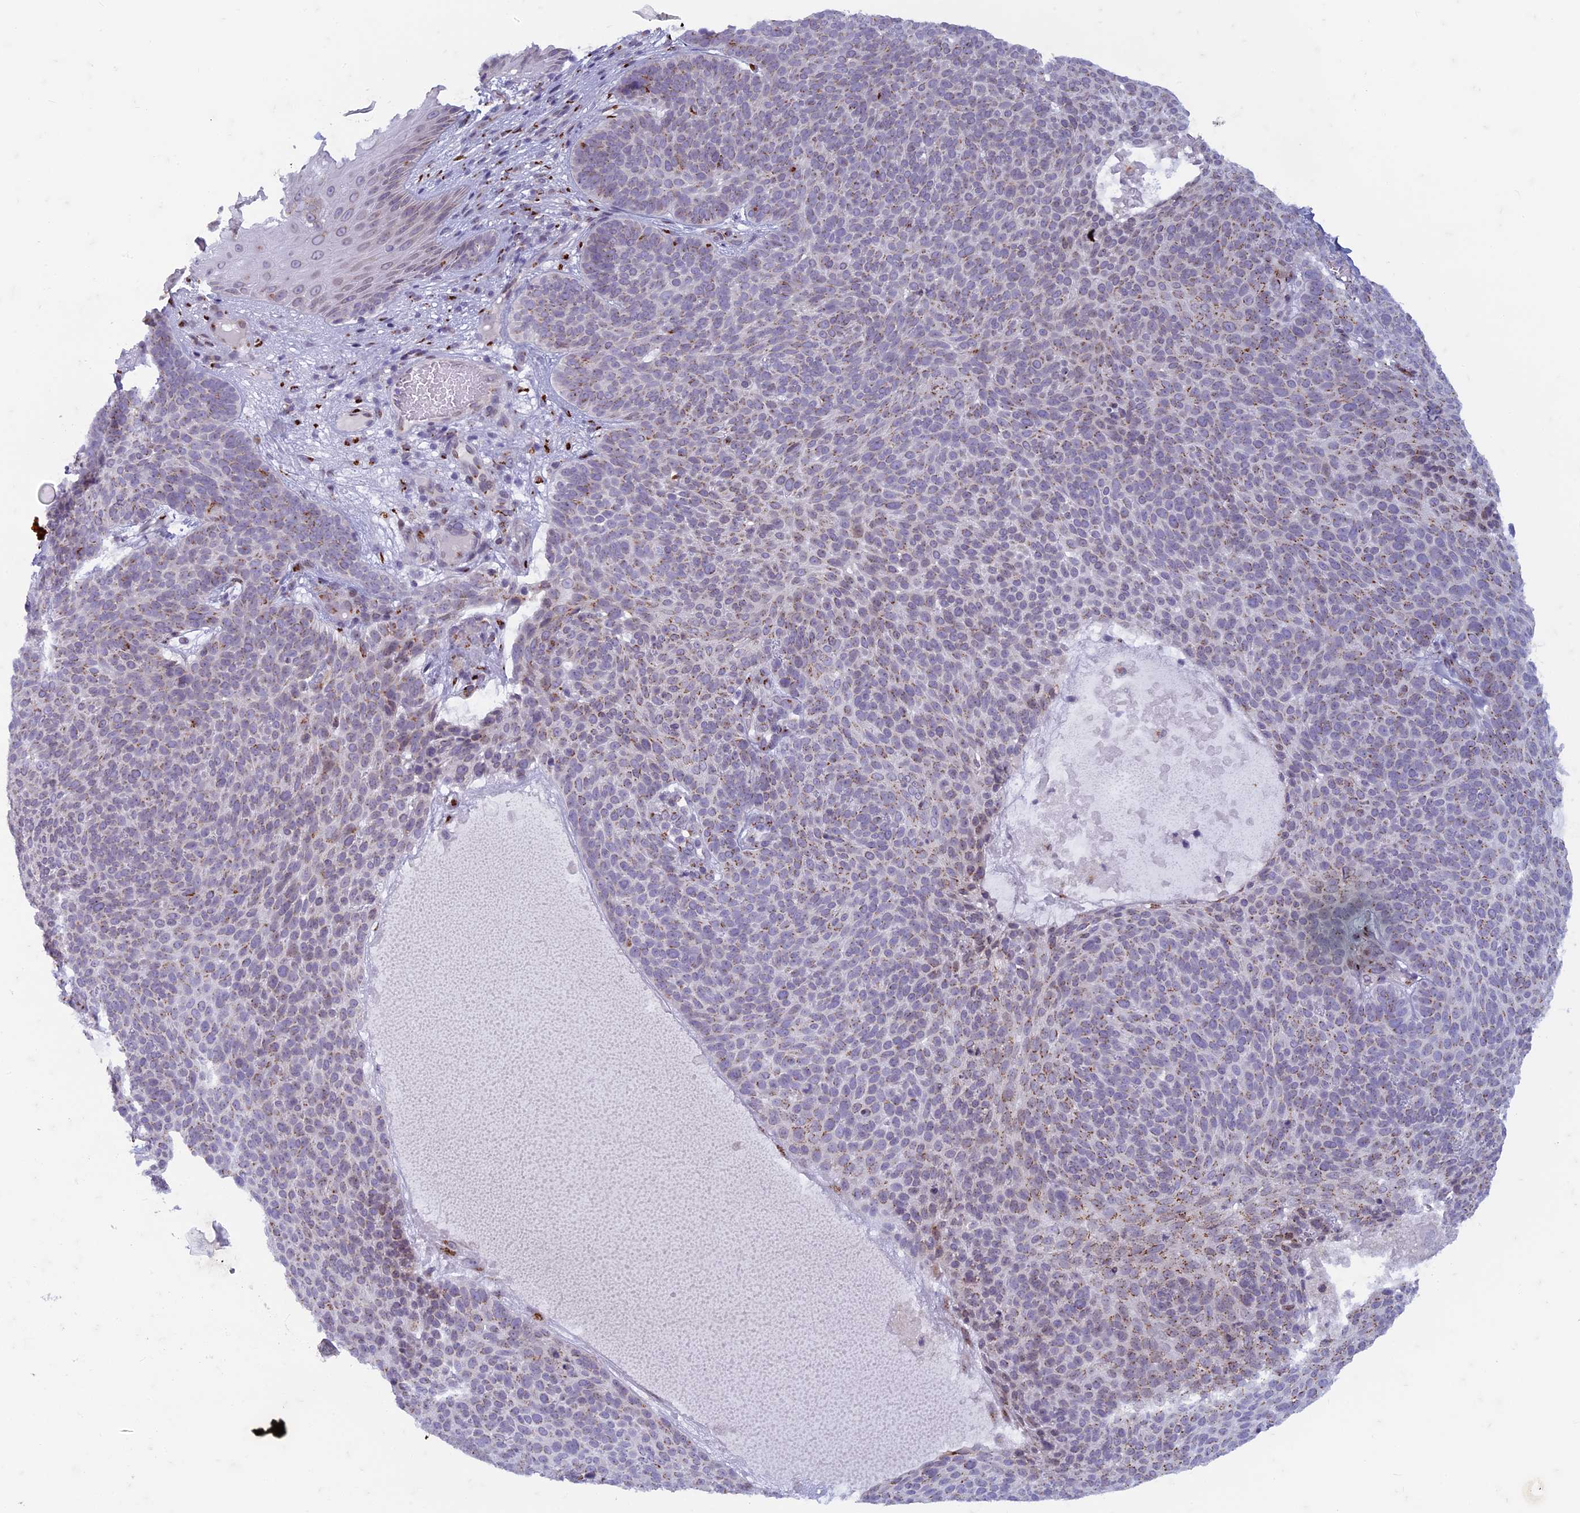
{"staining": {"intensity": "moderate", "quantity": "<25%", "location": "cytoplasmic/membranous"}, "tissue": "skin cancer", "cell_type": "Tumor cells", "image_type": "cancer", "snomed": [{"axis": "morphology", "description": "Basal cell carcinoma"}, {"axis": "topography", "description": "Skin"}], "caption": "Immunohistochemical staining of human skin cancer (basal cell carcinoma) exhibits low levels of moderate cytoplasmic/membranous positivity in about <25% of tumor cells. The staining was performed using DAB, with brown indicating positive protein expression. Nuclei are stained blue with hematoxylin.", "gene": "FAM3C", "patient": {"sex": "male", "age": 85}}